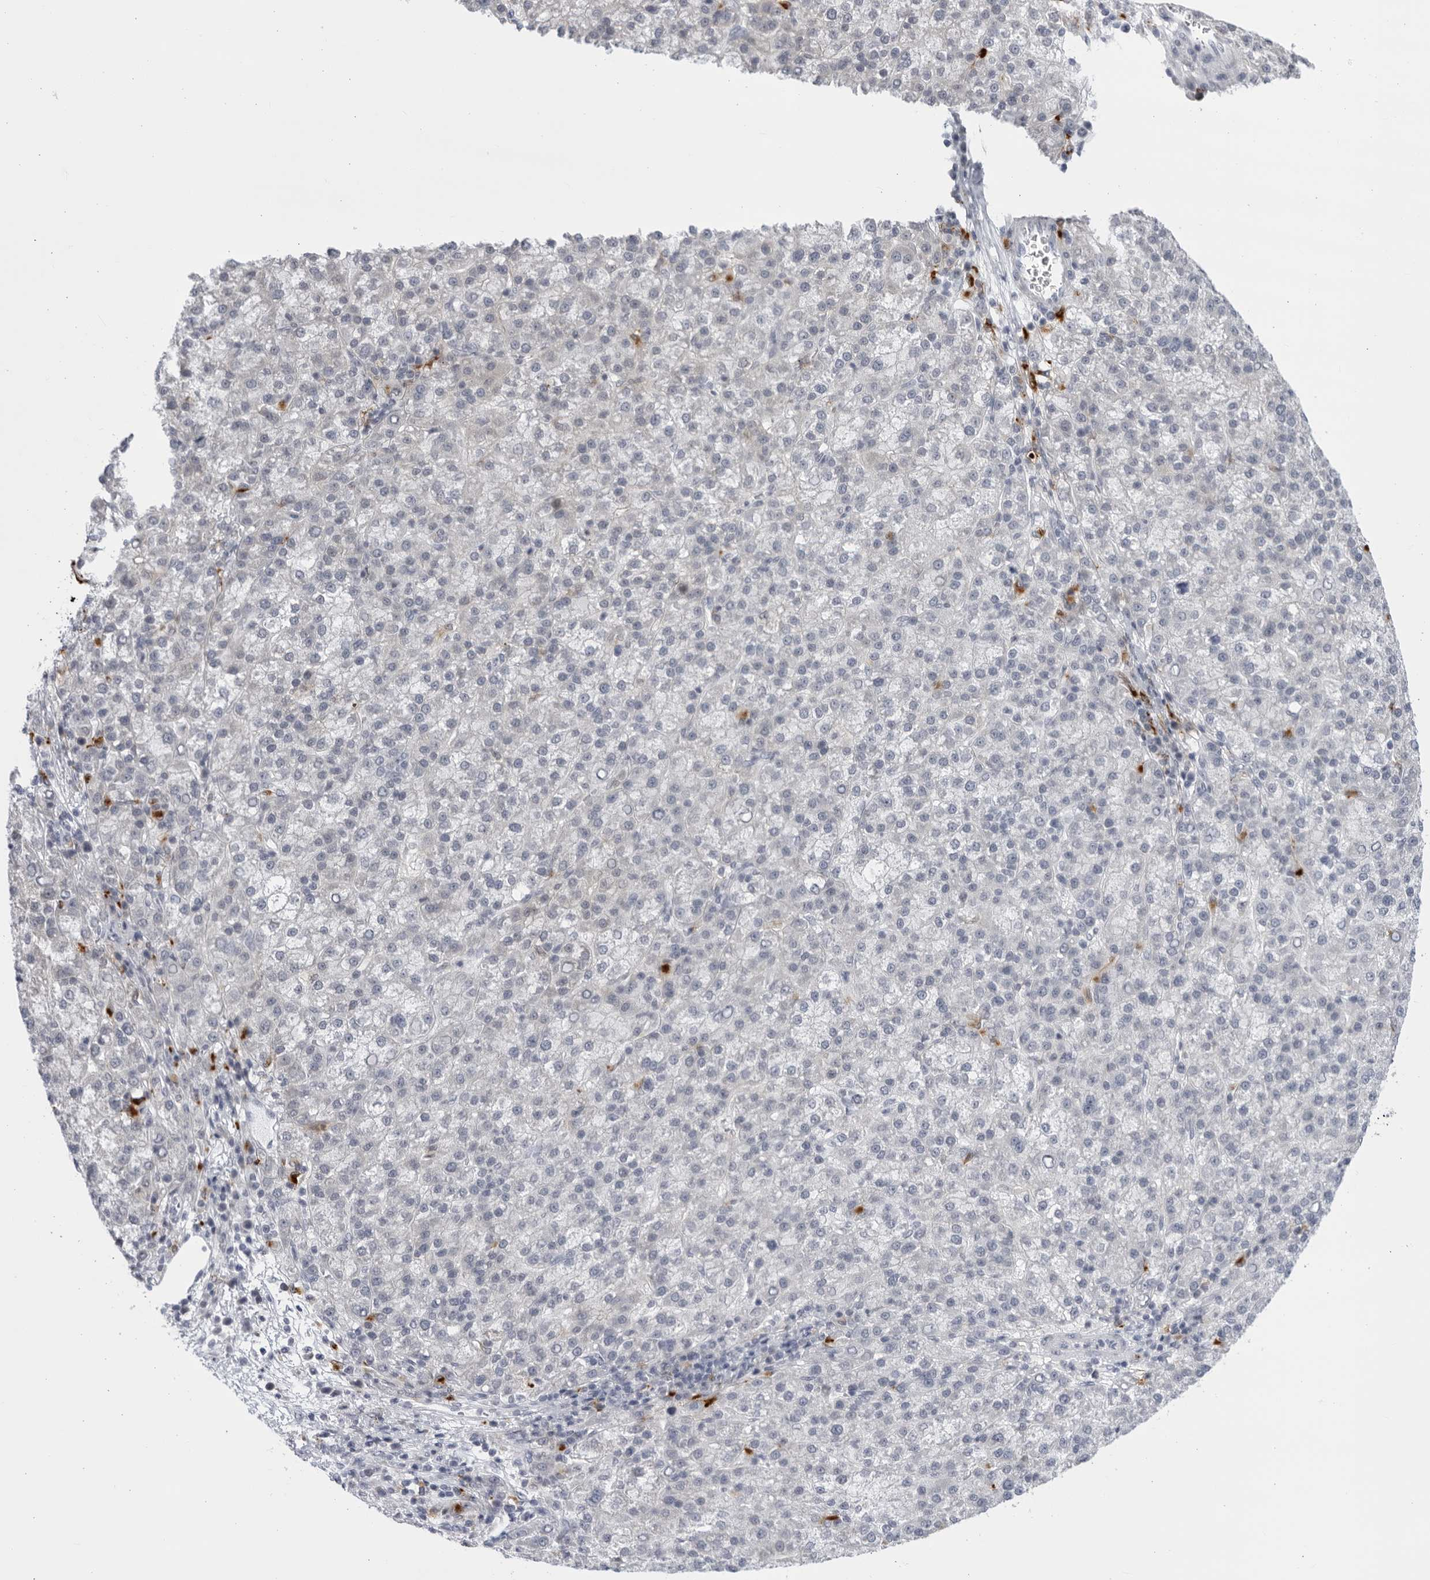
{"staining": {"intensity": "negative", "quantity": "none", "location": "none"}, "tissue": "liver cancer", "cell_type": "Tumor cells", "image_type": "cancer", "snomed": [{"axis": "morphology", "description": "Carcinoma, Hepatocellular, NOS"}, {"axis": "topography", "description": "Liver"}], "caption": "High power microscopy image of an immunohistochemistry photomicrograph of hepatocellular carcinoma (liver), revealing no significant positivity in tumor cells.", "gene": "CCDC181", "patient": {"sex": "female", "age": 58}}